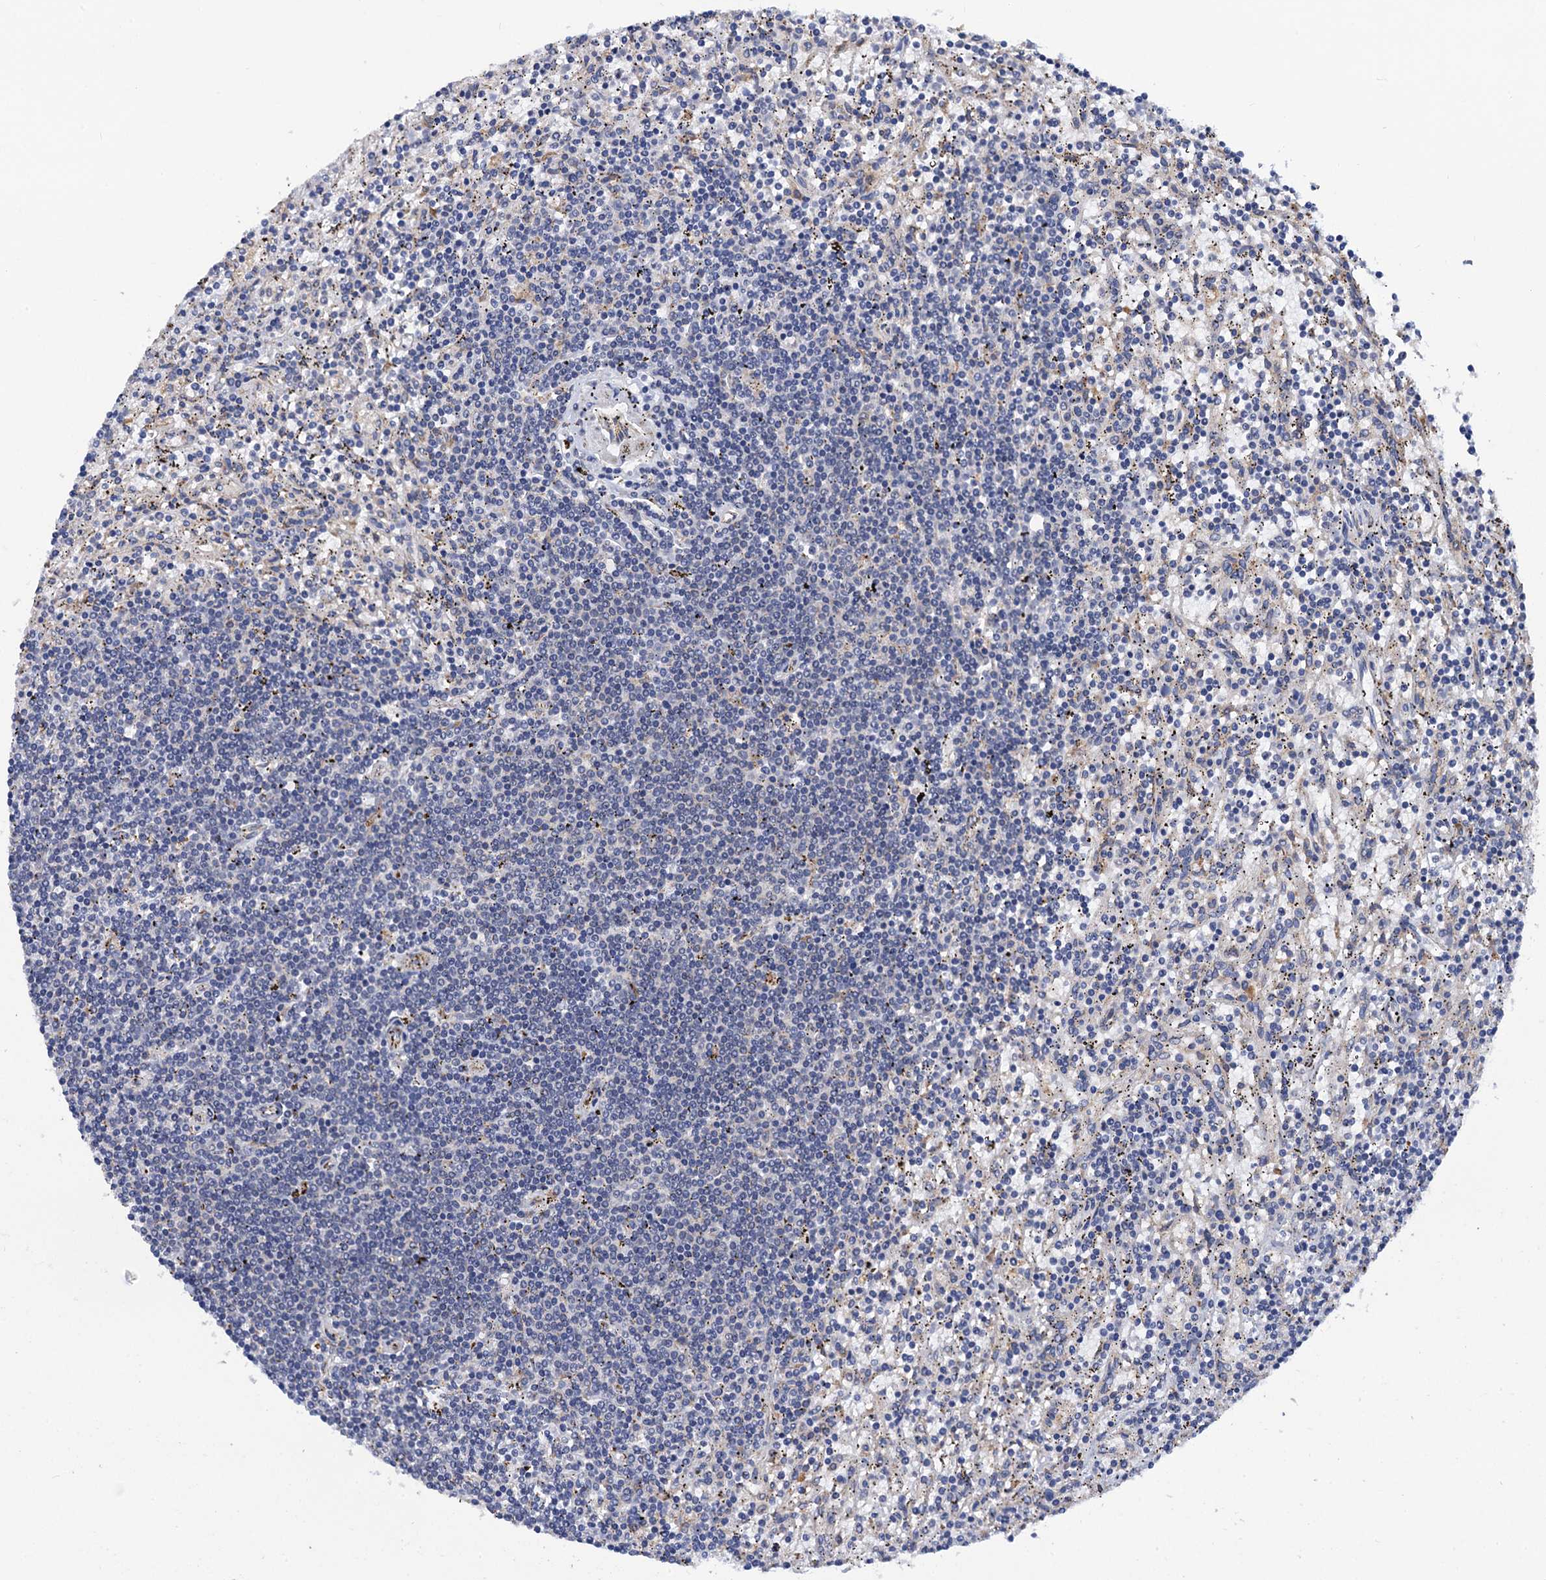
{"staining": {"intensity": "negative", "quantity": "none", "location": "none"}, "tissue": "lymphoma", "cell_type": "Tumor cells", "image_type": "cancer", "snomed": [{"axis": "morphology", "description": "Malignant lymphoma, non-Hodgkin's type, Low grade"}, {"axis": "topography", "description": "Spleen"}], "caption": "Human lymphoma stained for a protein using immunohistochemistry exhibits no staining in tumor cells.", "gene": "PGLS", "patient": {"sex": "male", "age": 76}}